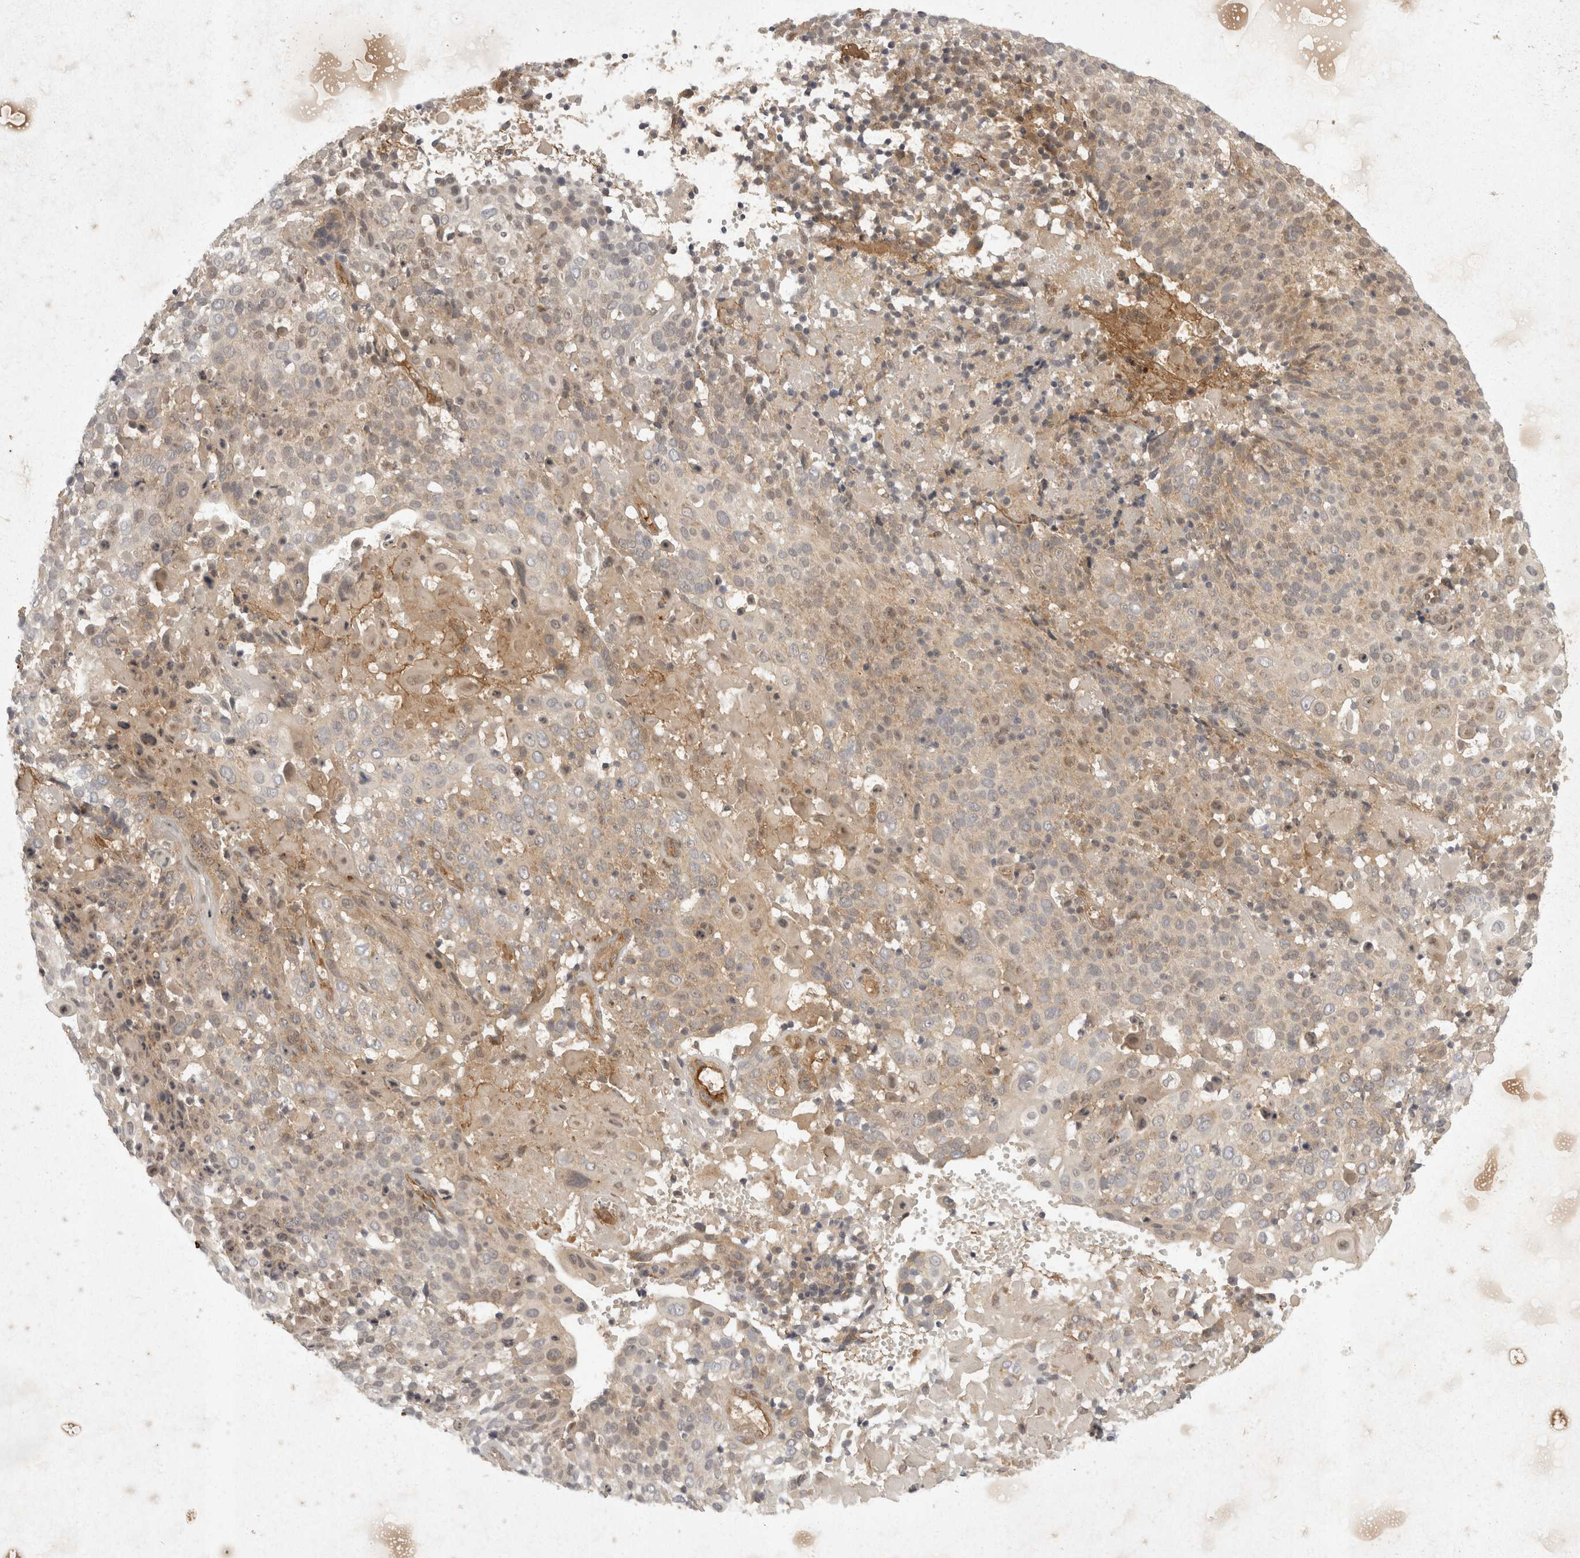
{"staining": {"intensity": "weak", "quantity": "<25%", "location": "cytoplasmic/membranous"}, "tissue": "cervical cancer", "cell_type": "Tumor cells", "image_type": "cancer", "snomed": [{"axis": "morphology", "description": "Squamous cell carcinoma, NOS"}, {"axis": "topography", "description": "Cervix"}], "caption": "There is no significant expression in tumor cells of squamous cell carcinoma (cervical). (Brightfield microscopy of DAB (3,3'-diaminobenzidine) immunohistochemistry (IHC) at high magnification).", "gene": "EIF4G3", "patient": {"sex": "female", "age": 74}}